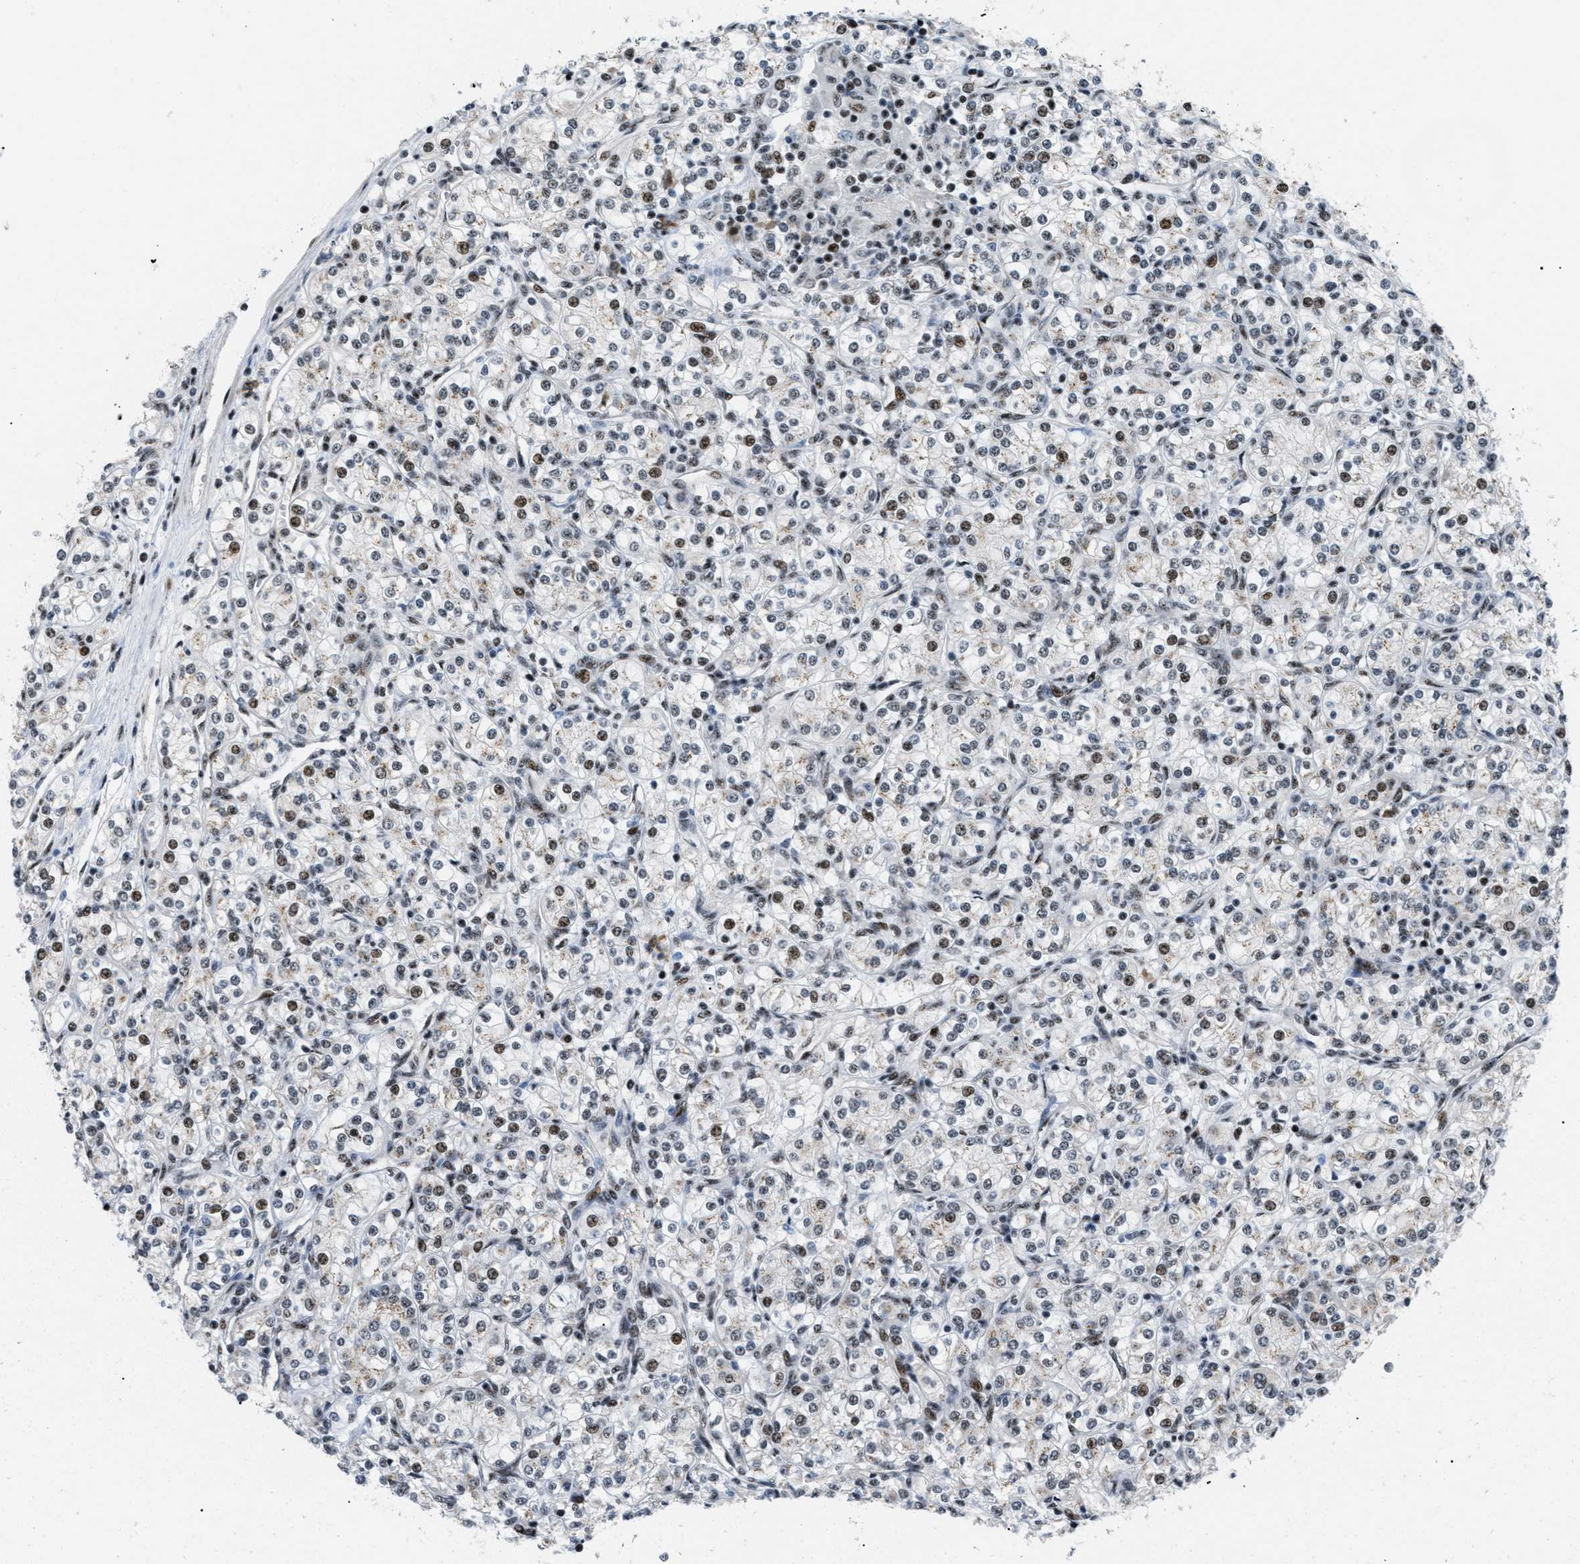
{"staining": {"intensity": "moderate", "quantity": "25%-75%", "location": "nuclear"}, "tissue": "renal cancer", "cell_type": "Tumor cells", "image_type": "cancer", "snomed": [{"axis": "morphology", "description": "Adenocarcinoma, NOS"}, {"axis": "topography", "description": "Kidney"}], "caption": "Immunohistochemical staining of human renal cancer (adenocarcinoma) exhibits moderate nuclear protein positivity in about 25%-75% of tumor cells.", "gene": "CDR2", "patient": {"sex": "male", "age": 77}}